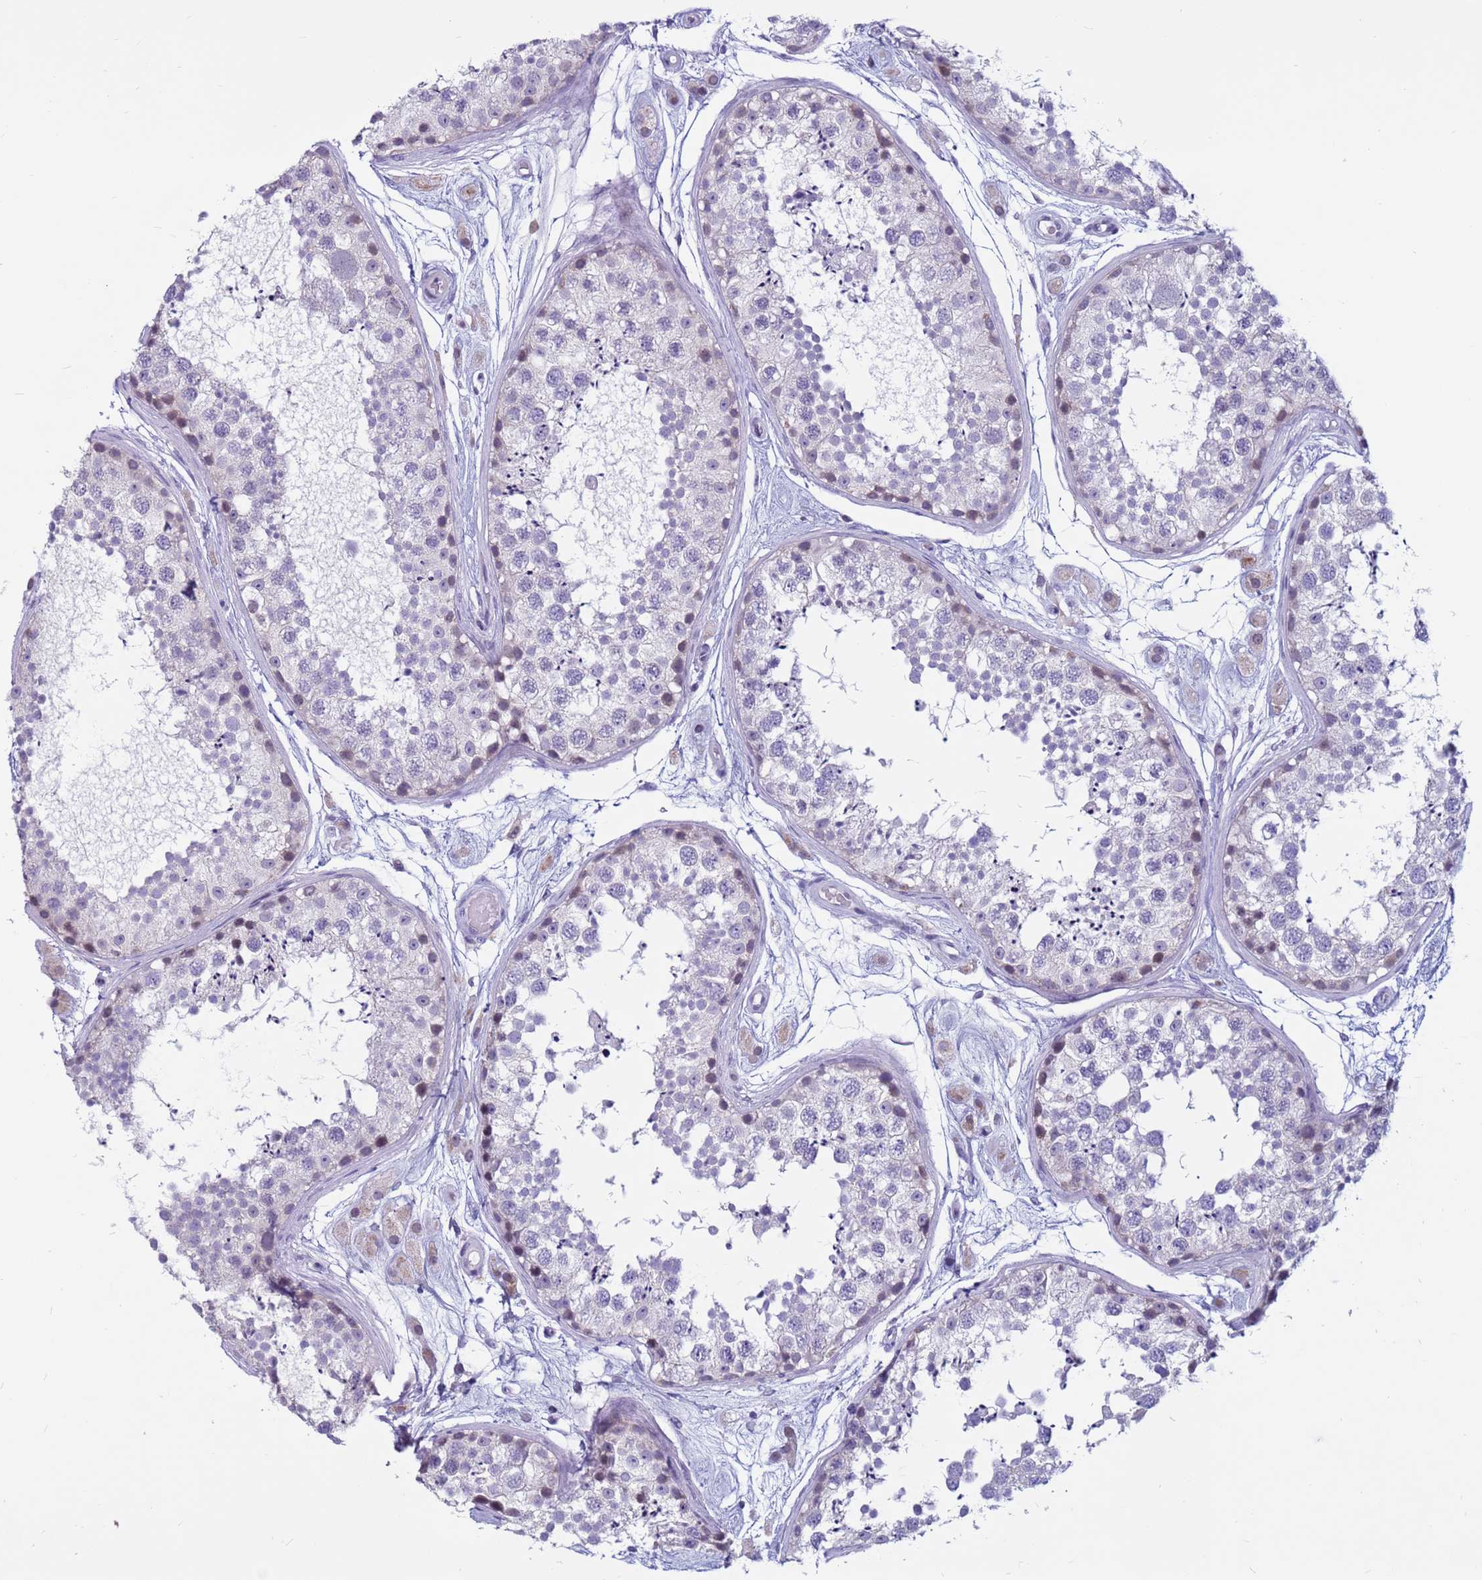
{"staining": {"intensity": "negative", "quantity": "none", "location": "none"}, "tissue": "testis", "cell_type": "Cells in seminiferous ducts", "image_type": "normal", "snomed": [{"axis": "morphology", "description": "Normal tissue, NOS"}, {"axis": "topography", "description": "Testis"}], "caption": "This is a histopathology image of immunohistochemistry staining of unremarkable testis, which shows no positivity in cells in seminiferous ducts.", "gene": "CDK2AP2", "patient": {"sex": "male", "age": 25}}